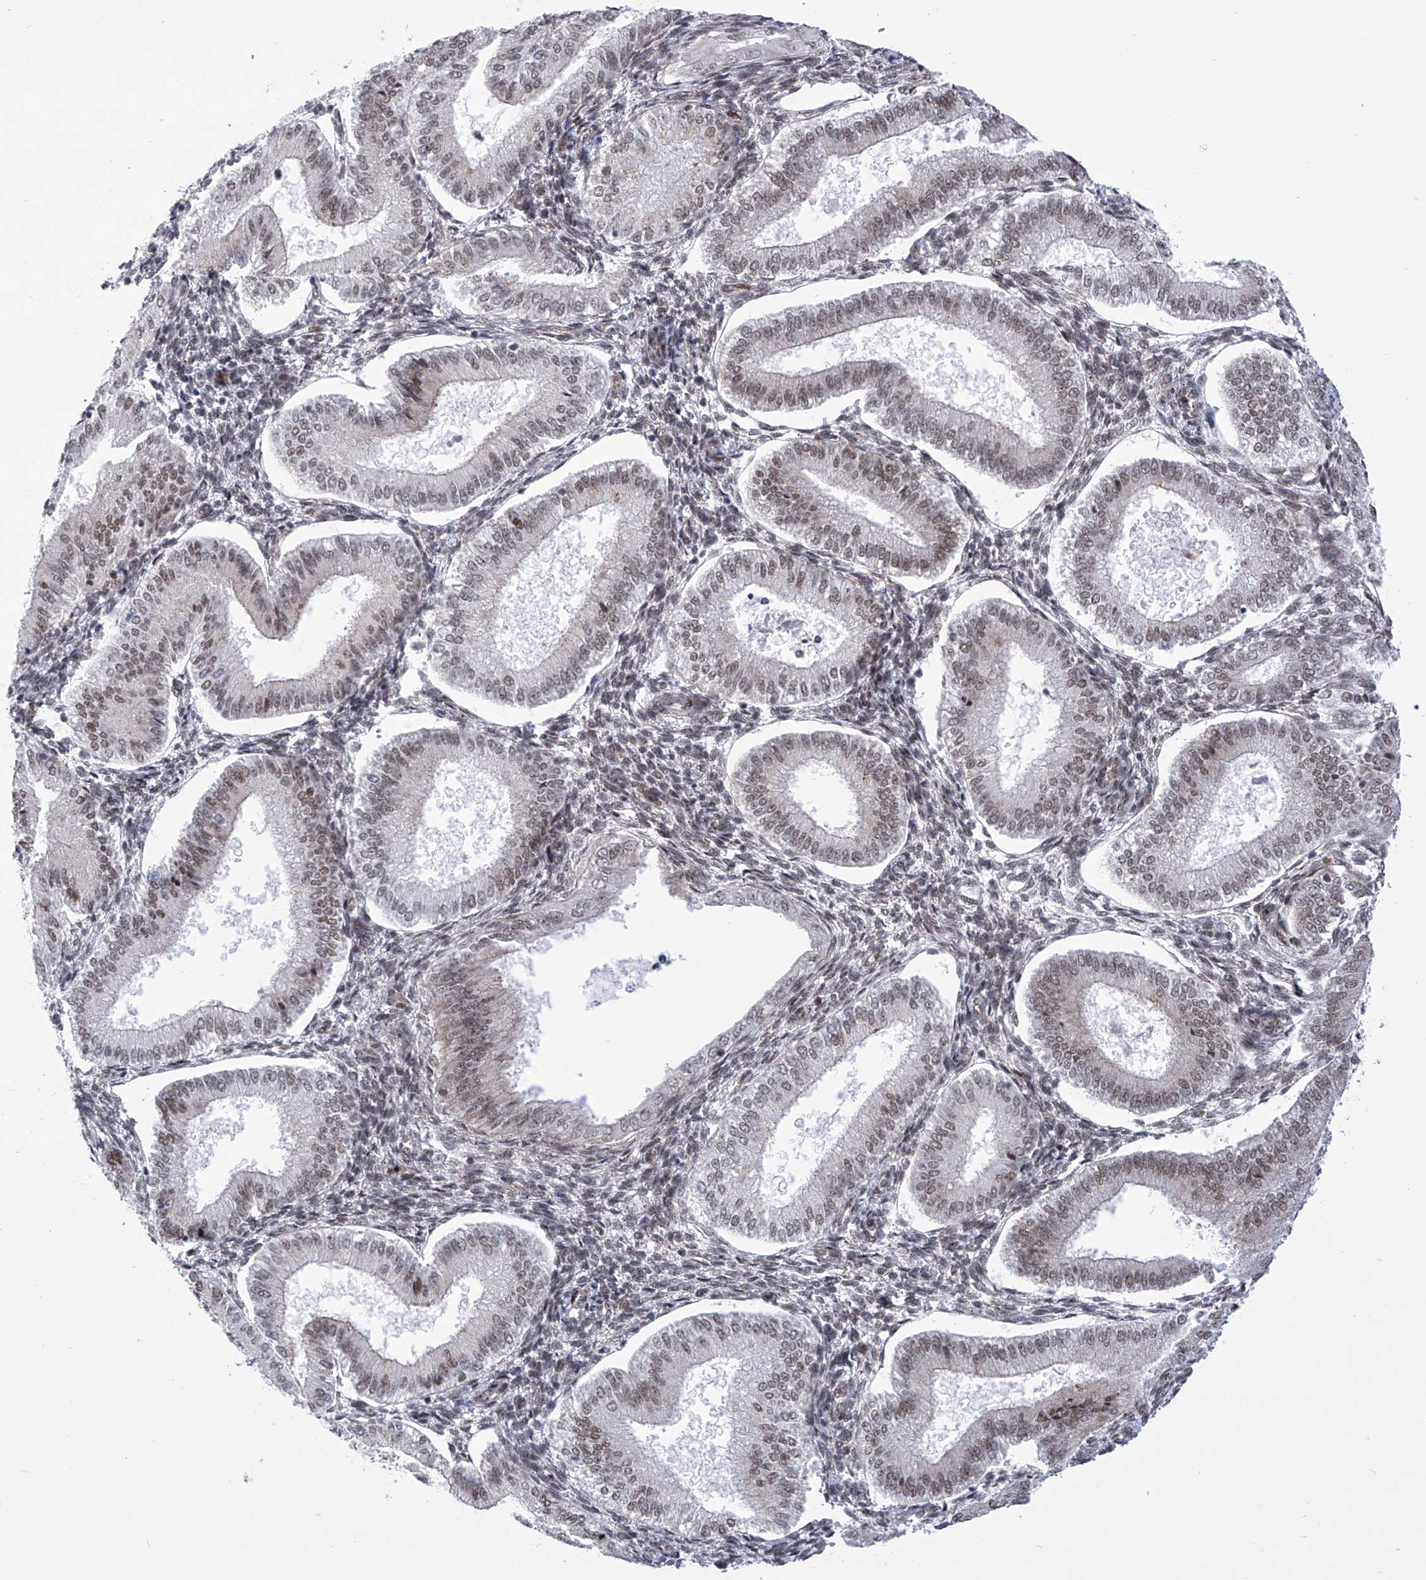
{"staining": {"intensity": "weak", "quantity": "25%-75%", "location": "nuclear"}, "tissue": "endometrium", "cell_type": "Cells in endometrial stroma", "image_type": "normal", "snomed": [{"axis": "morphology", "description": "Normal tissue, NOS"}, {"axis": "topography", "description": "Endometrium"}], "caption": "Immunohistochemical staining of benign human endometrium displays low levels of weak nuclear expression in approximately 25%-75% of cells in endometrial stroma.", "gene": "CEP290", "patient": {"sex": "female", "age": 39}}